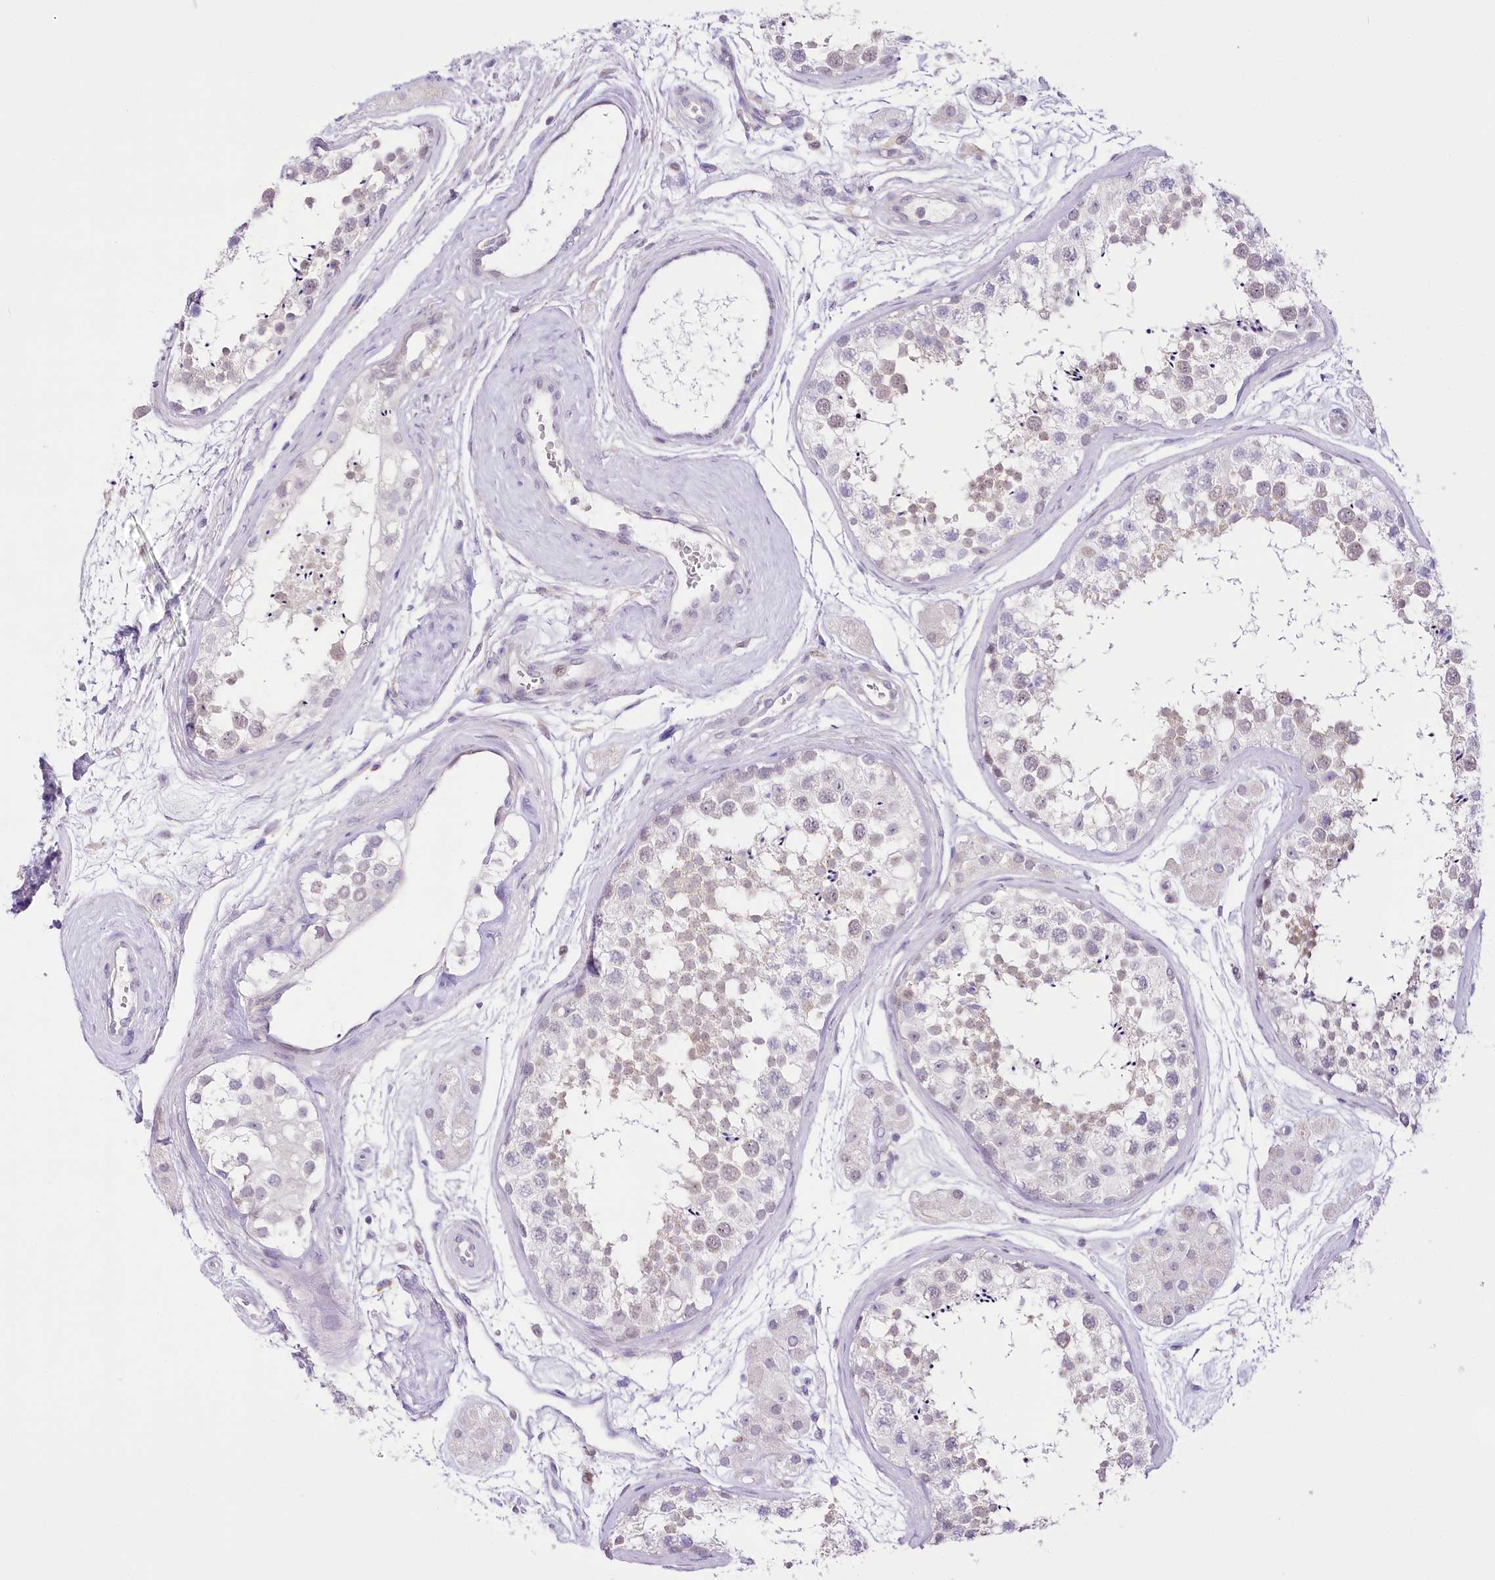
{"staining": {"intensity": "weak", "quantity": "<25%", "location": "nuclear"}, "tissue": "testis", "cell_type": "Cells in seminiferous ducts", "image_type": "normal", "snomed": [{"axis": "morphology", "description": "Normal tissue, NOS"}, {"axis": "topography", "description": "Testis"}], "caption": "High power microscopy image of an immunohistochemistry (IHC) photomicrograph of unremarkable testis, revealing no significant positivity in cells in seminiferous ducts.", "gene": "CCDC30", "patient": {"sex": "male", "age": 56}}